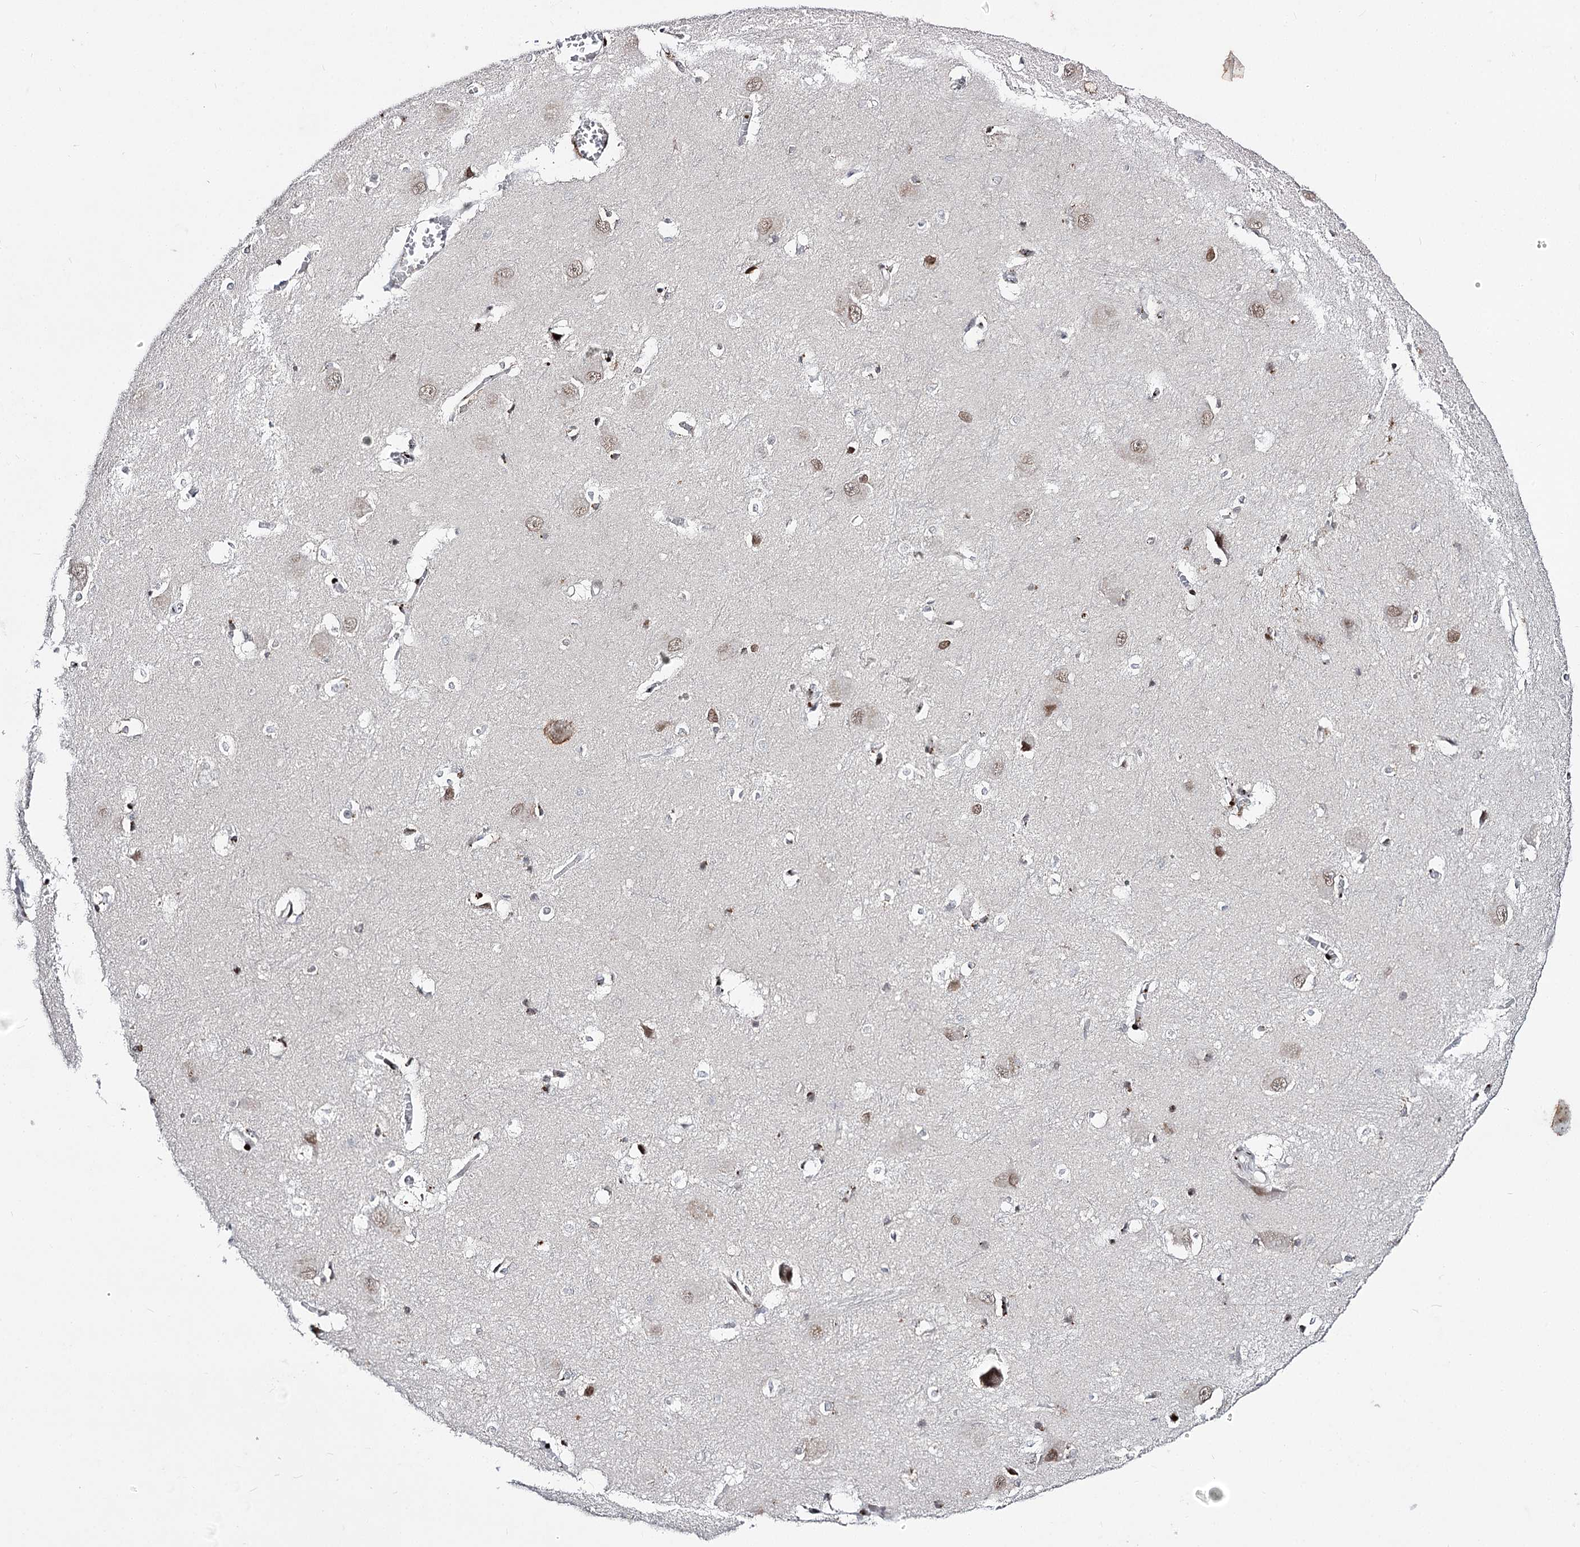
{"staining": {"intensity": "moderate", "quantity": "<25%", "location": "nuclear"}, "tissue": "caudate", "cell_type": "Glial cells", "image_type": "normal", "snomed": [{"axis": "morphology", "description": "Normal tissue, NOS"}, {"axis": "topography", "description": "Lateral ventricle wall"}], "caption": "A photomicrograph of caudate stained for a protein displays moderate nuclear brown staining in glial cells.", "gene": "ITFG2", "patient": {"sex": "male", "age": 37}}